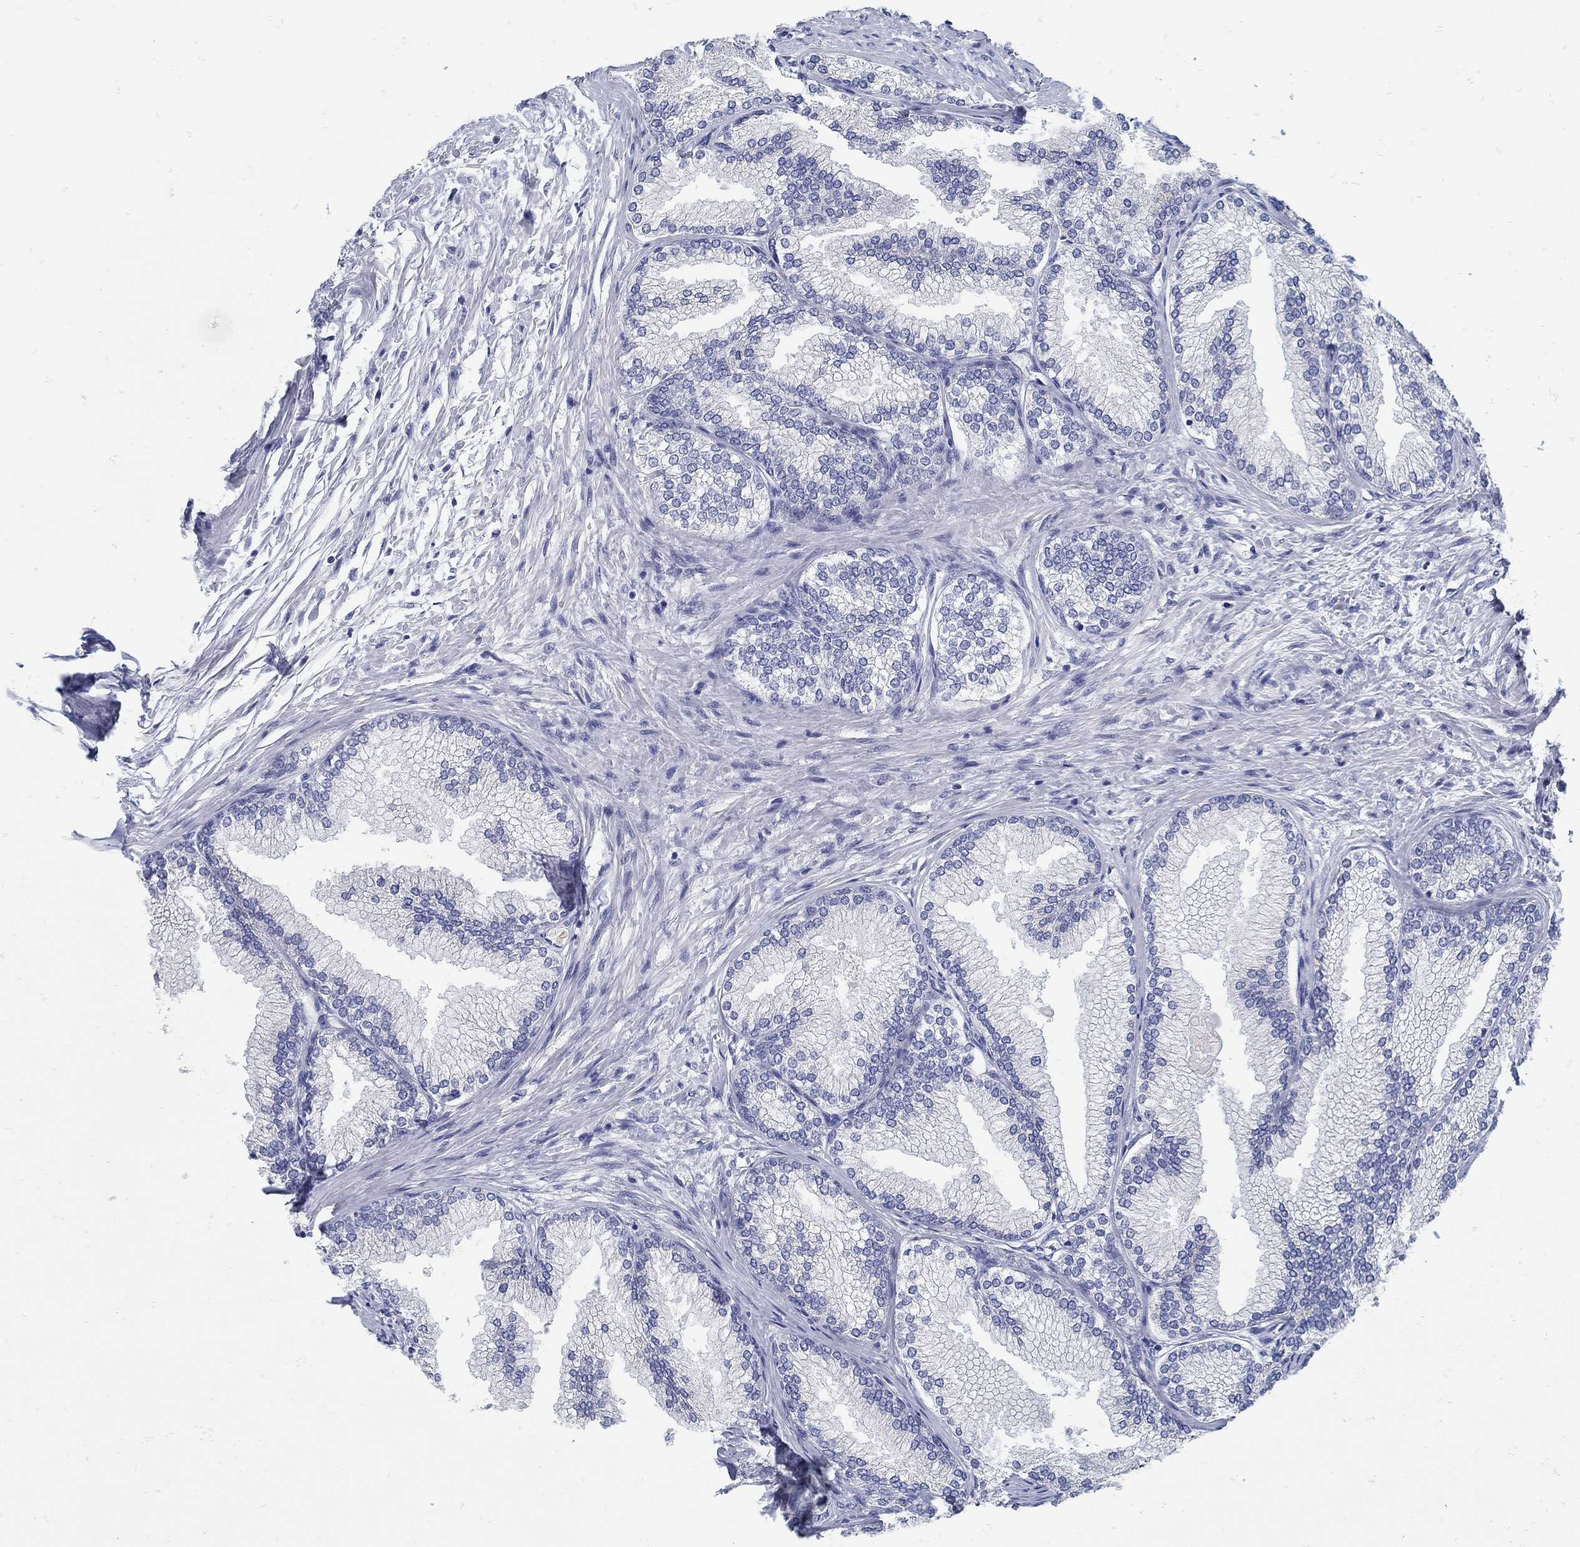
{"staining": {"intensity": "negative", "quantity": "none", "location": "none"}, "tissue": "prostate", "cell_type": "Glandular cells", "image_type": "normal", "snomed": [{"axis": "morphology", "description": "Normal tissue, NOS"}, {"axis": "topography", "description": "Prostate"}], "caption": "DAB (3,3'-diaminobenzidine) immunohistochemical staining of normal human prostate exhibits no significant positivity in glandular cells. (Immunohistochemistry (ihc), brightfield microscopy, high magnification).", "gene": "ZFAND4", "patient": {"sex": "male", "age": 72}}